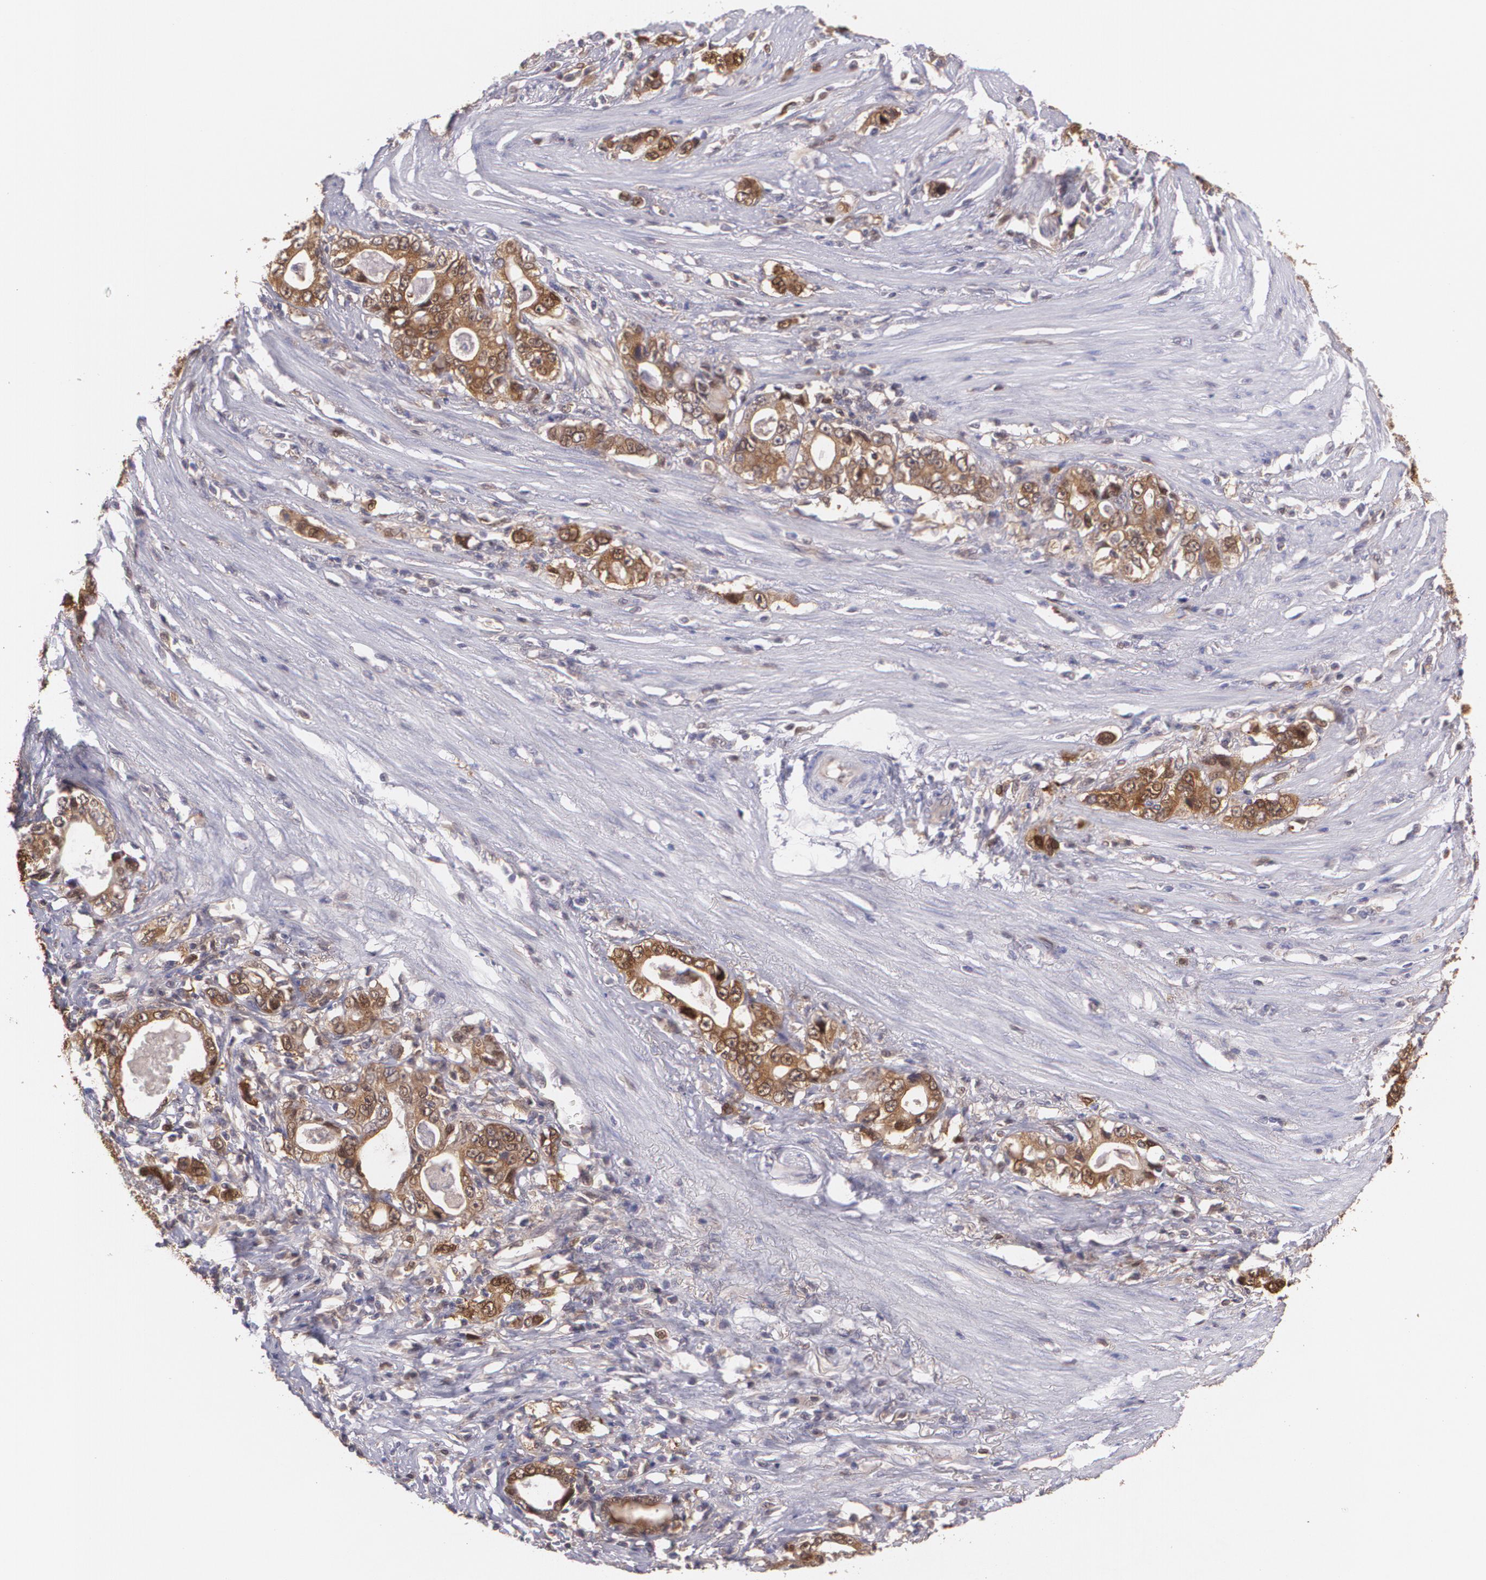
{"staining": {"intensity": "strong", "quantity": ">75%", "location": "cytoplasmic/membranous,nuclear"}, "tissue": "stomach cancer", "cell_type": "Tumor cells", "image_type": "cancer", "snomed": [{"axis": "morphology", "description": "Adenocarcinoma, NOS"}, {"axis": "topography", "description": "Stomach, lower"}], "caption": "A brown stain labels strong cytoplasmic/membranous and nuclear positivity of a protein in human stomach cancer tumor cells. Nuclei are stained in blue.", "gene": "HSPH1", "patient": {"sex": "female", "age": 72}}